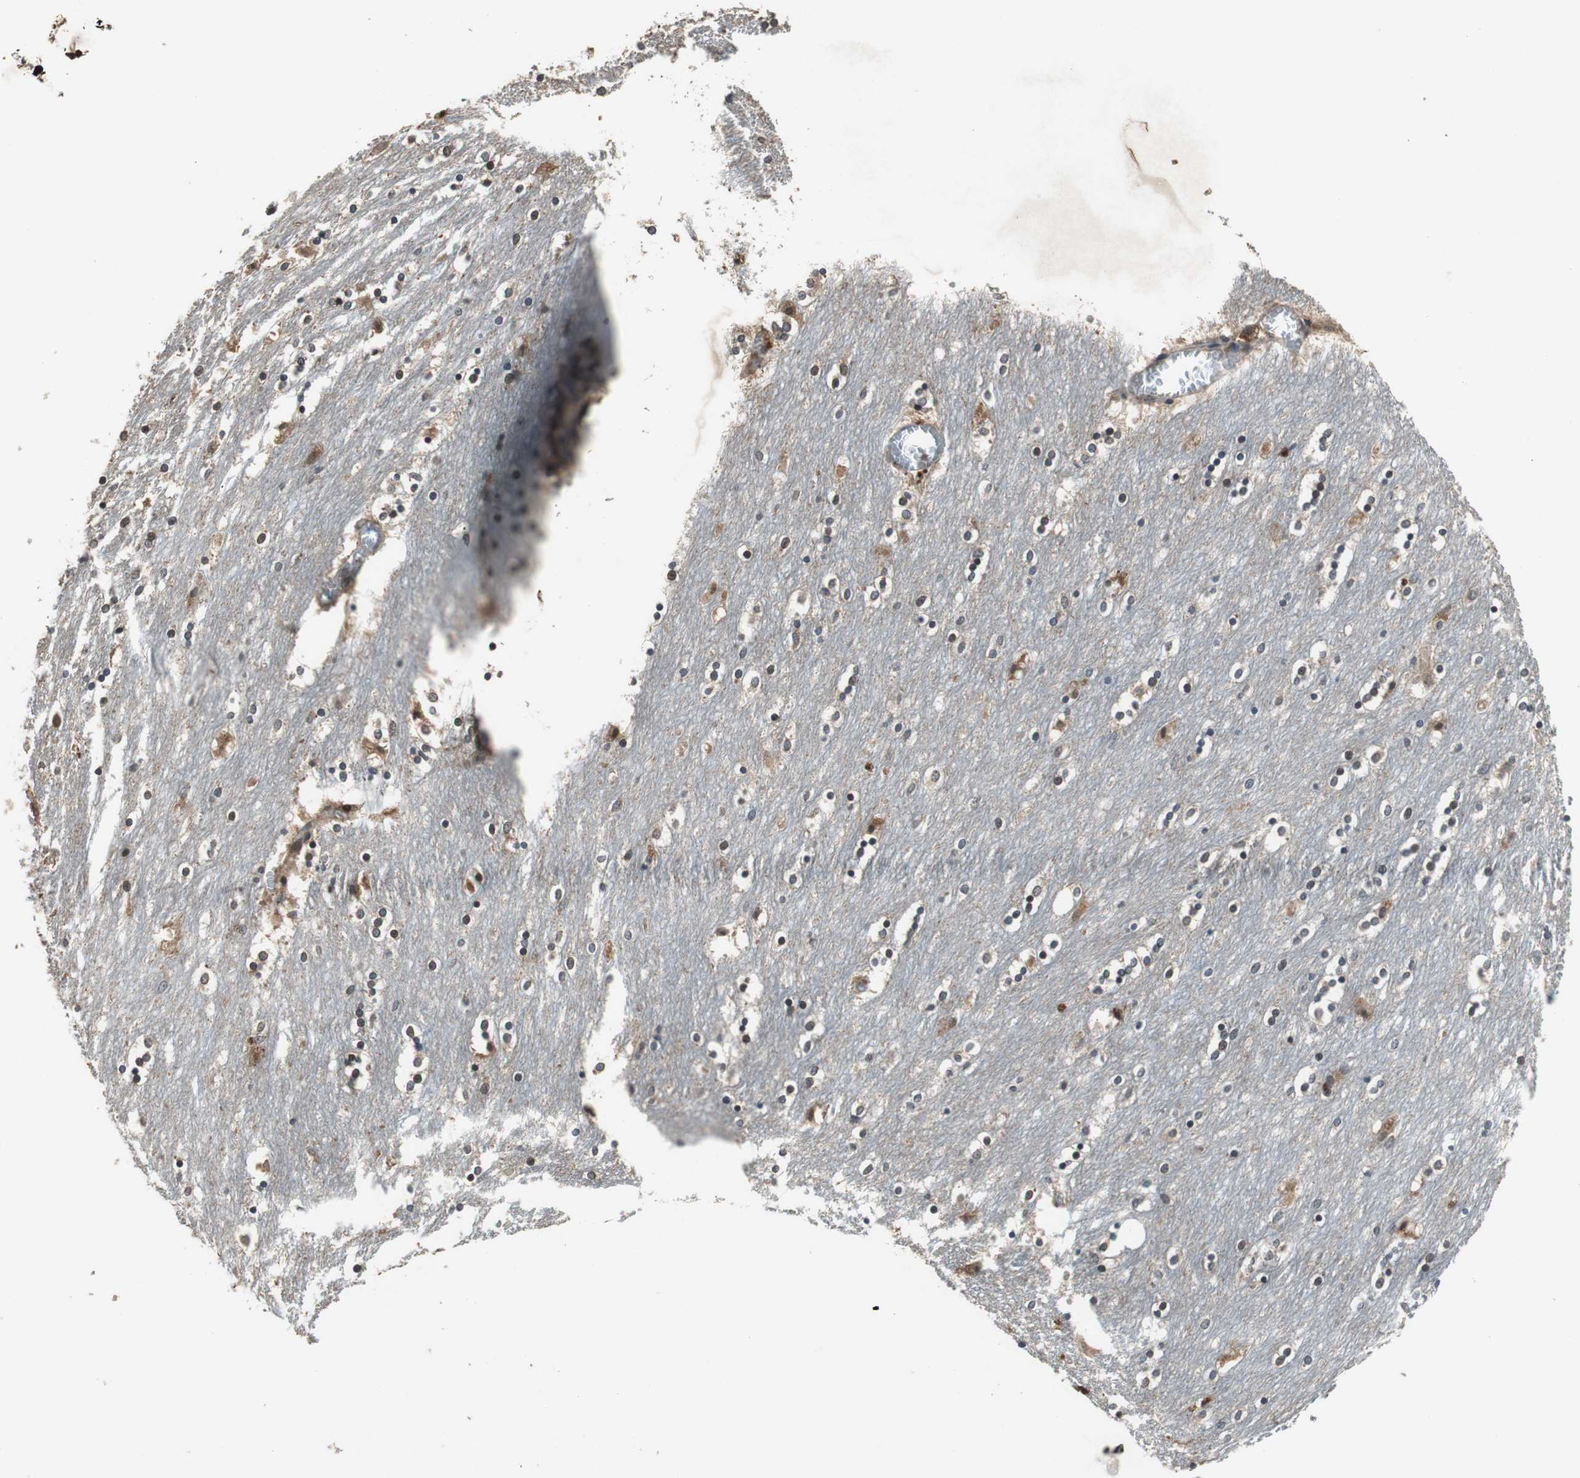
{"staining": {"intensity": "negative", "quantity": "none", "location": "none"}, "tissue": "caudate", "cell_type": "Glial cells", "image_type": "normal", "snomed": [{"axis": "morphology", "description": "Normal tissue, NOS"}, {"axis": "topography", "description": "Lateral ventricle wall"}], "caption": "The photomicrograph reveals no significant expression in glial cells of caudate.", "gene": "PI4KB", "patient": {"sex": "female", "age": 54}}